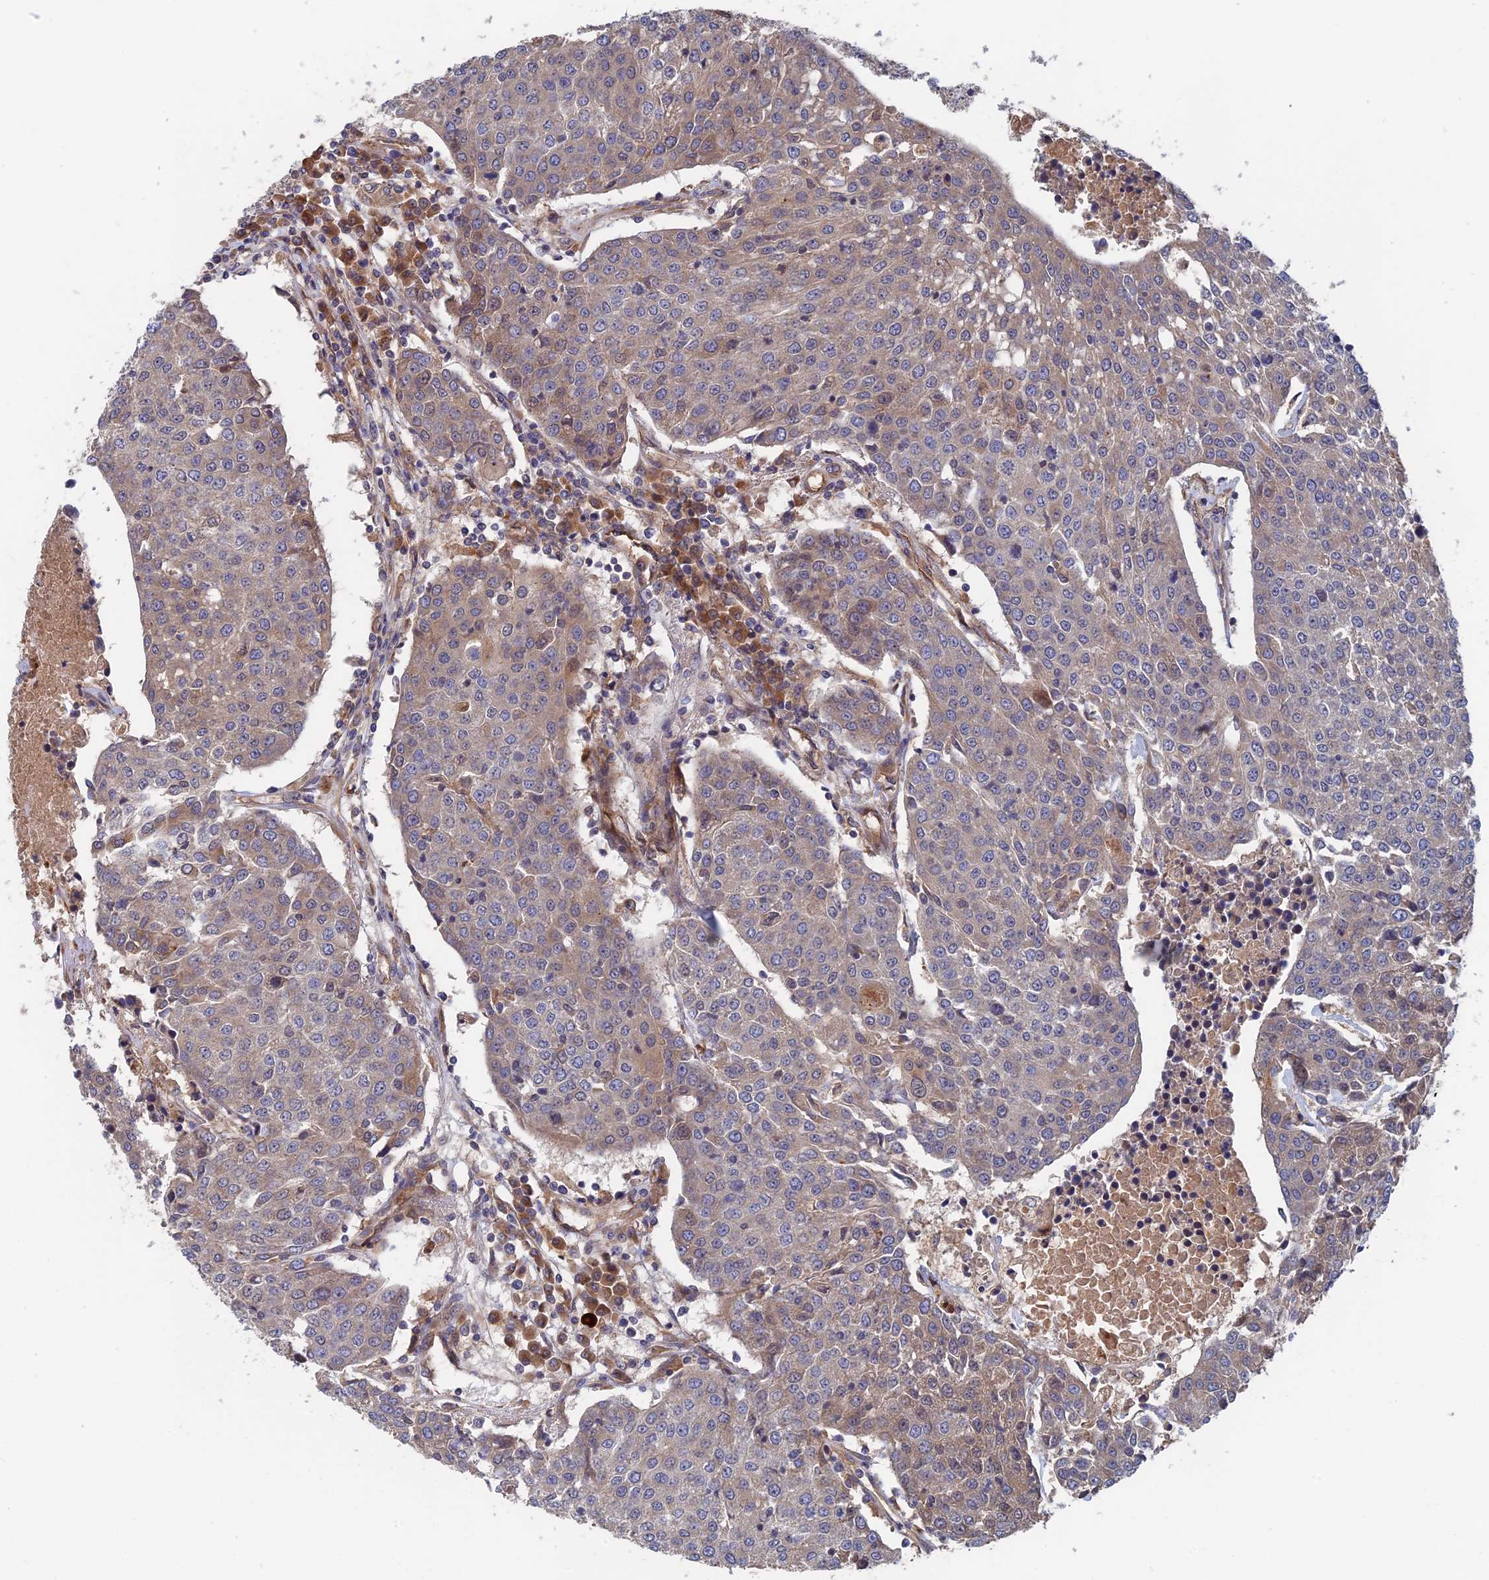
{"staining": {"intensity": "weak", "quantity": "<25%", "location": "cytoplasmic/membranous"}, "tissue": "urothelial cancer", "cell_type": "Tumor cells", "image_type": "cancer", "snomed": [{"axis": "morphology", "description": "Urothelial carcinoma, High grade"}, {"axis": "topography", "description": "Urinary bladder"}], "caption": "Immunohistochemistry photomicrograph of urothelial carcinoma (high-grade) stained for a protein (brown), which displays no positivity in tumor cells. Nuclei are stained in blue.", "gene": "TRAPPC2L", "patient": {"sex": "female", "age": 85}}